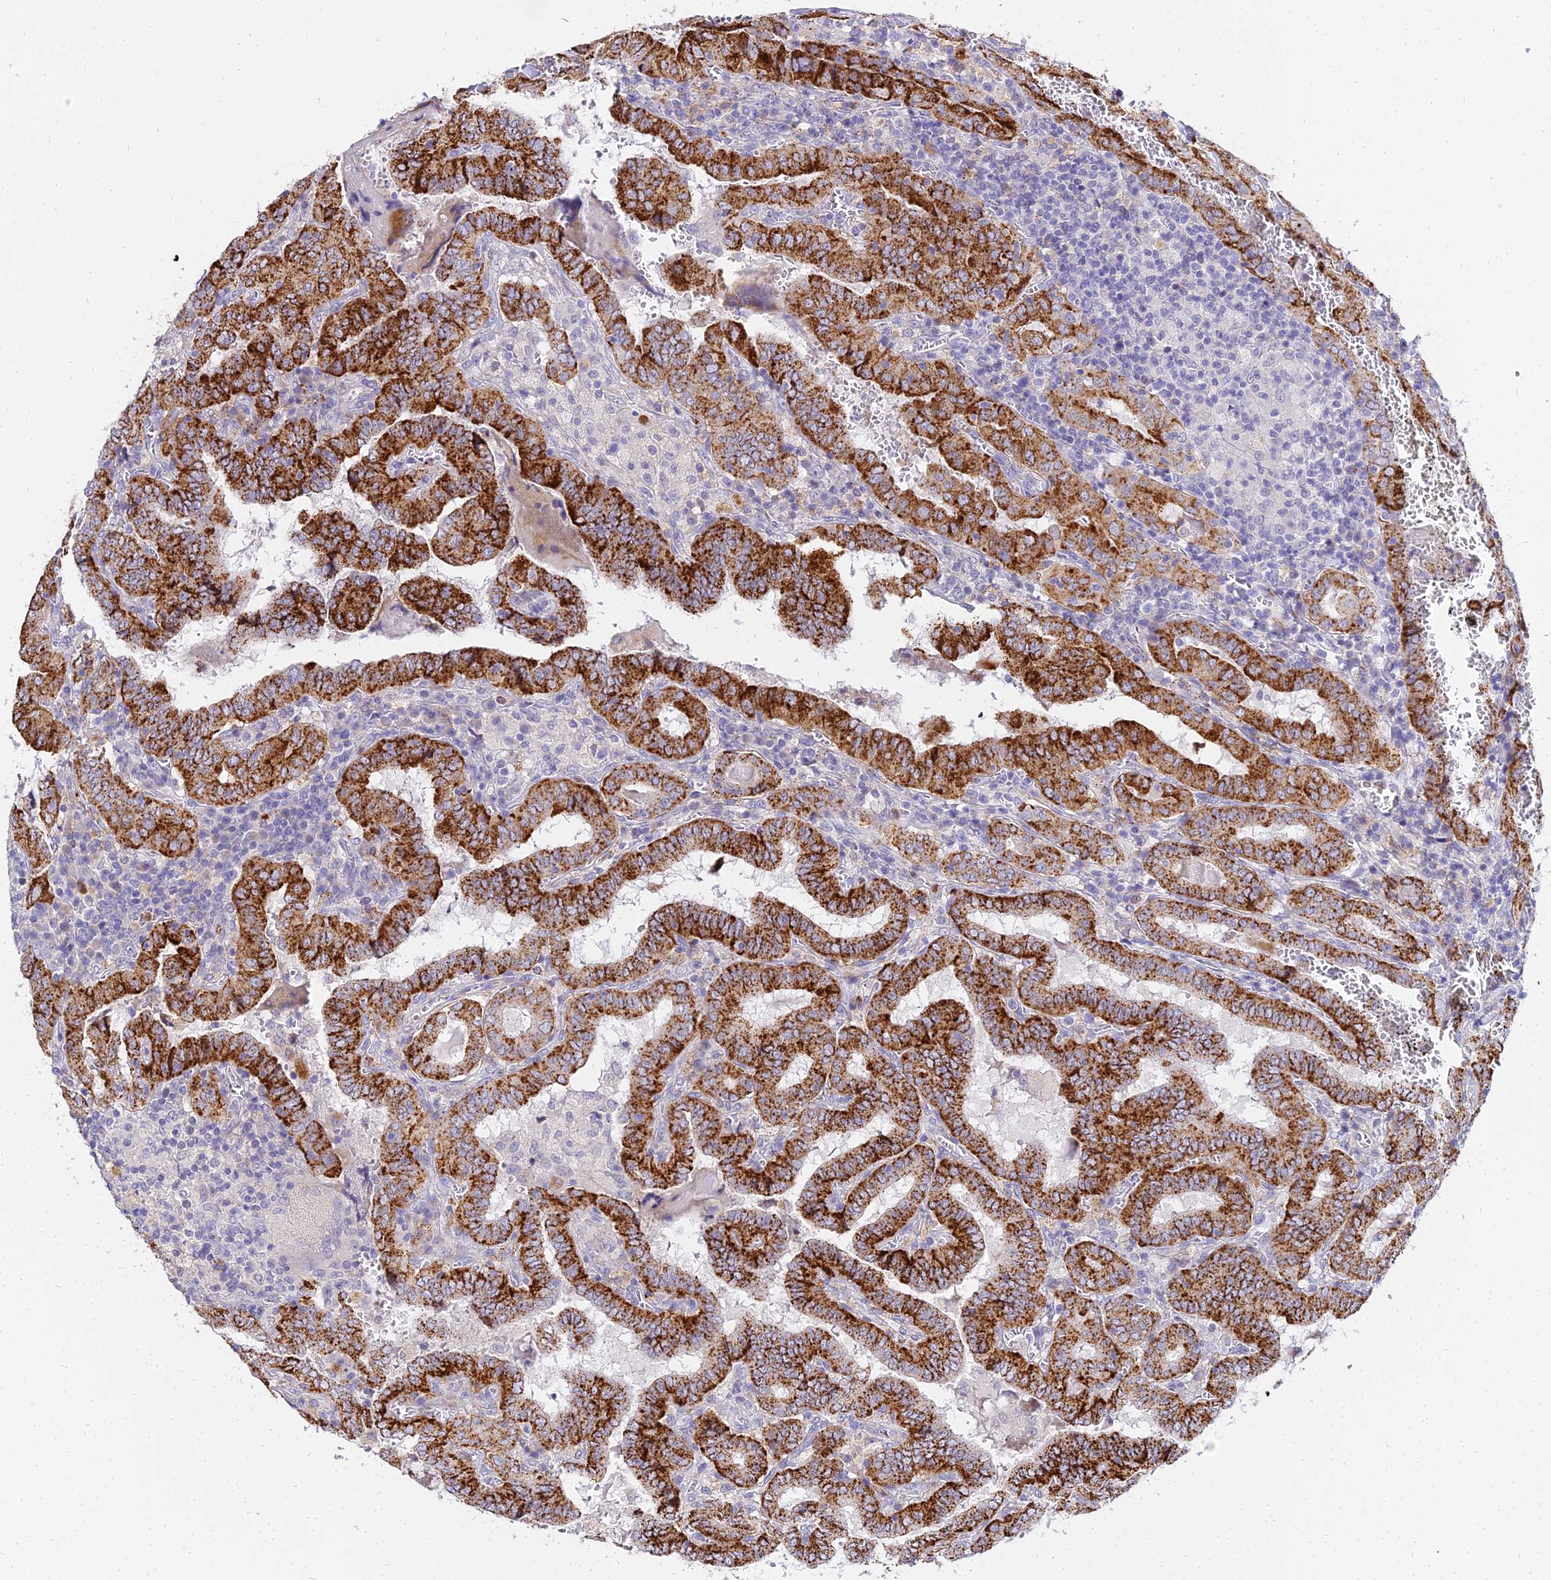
{"staining": {"intensity": "strong", "quantity": ">75%", "location": "cytoplasmic/membranous"}, "tissue": "thyroid cancer", "cell_type": "Tumor cells", "image_type": "cancer", "snomed": [{"axis": "morphology", "description": "Papillary adenocarcinoma, NOS"}, {"axis": "topography", "description": "Thyroid gland"}], "caption": "Human thyroid cancer (papillary adenocarcinoma) stained for a protein (brown) exhibits strong cytoplasmic/membranous positive staining in about >75% of tumor cells.", "gene": "VWC2L", "patient": {"sex": "female", "age": 72}}